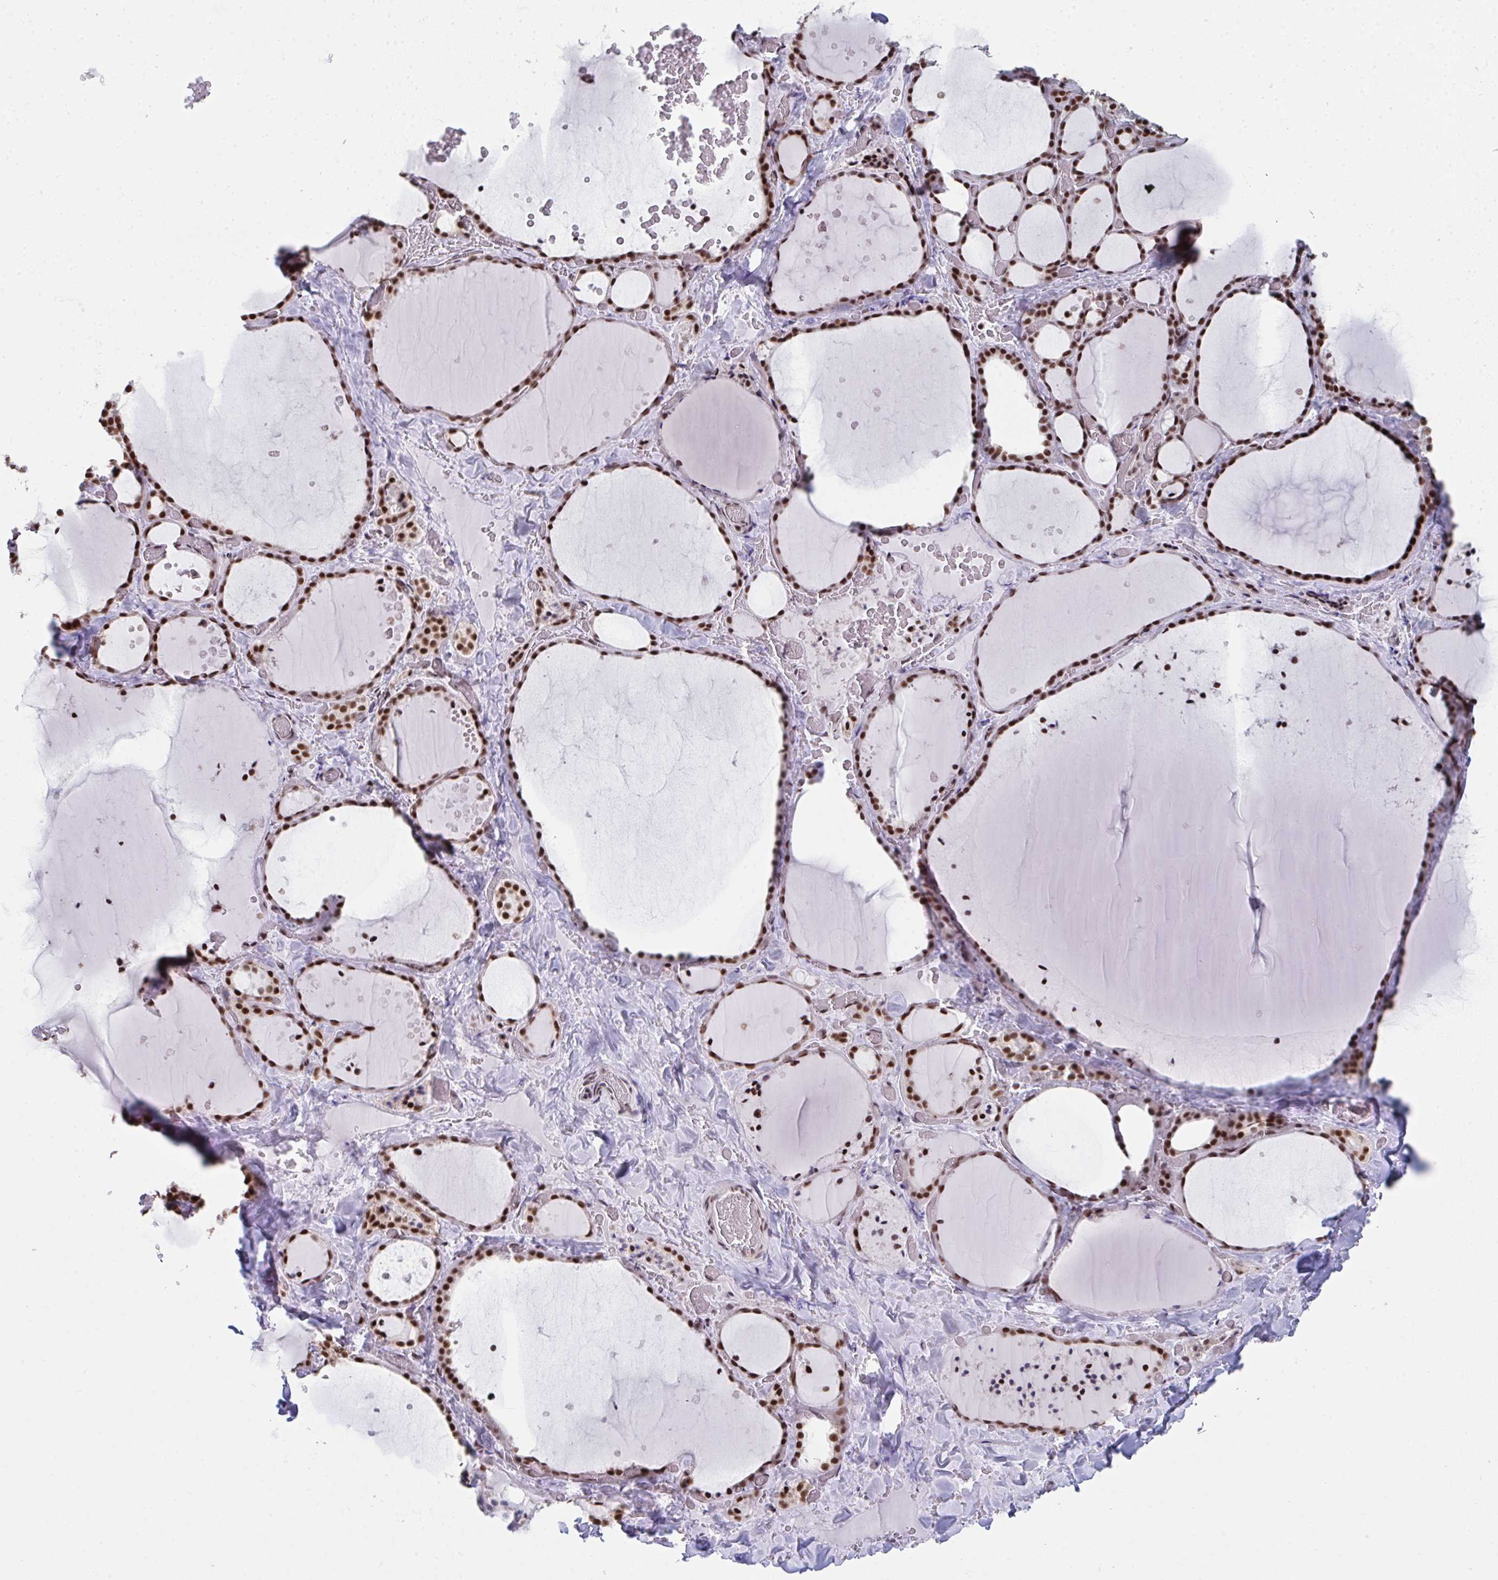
{"staining": {"intensity": "strong", "quantity": ">75%", "location": "nuclear"}, "tissue": "thyroid gland", "cell_type": "Glandular cells", "image_type": "normal", "snomed": [{"axis": "morphology", "description": "Normal tissue, NOS"}, {"axis": "topography", "description": "Thyroid gland"}], "caption": "An image of human thyroid gland stained for a protein demonstrates strong nuclear brown staining in glandular cells. Nuclei are stained in blue.", "gene": "SNRNP70", "patient": {"sex": "female", "age": 36}}